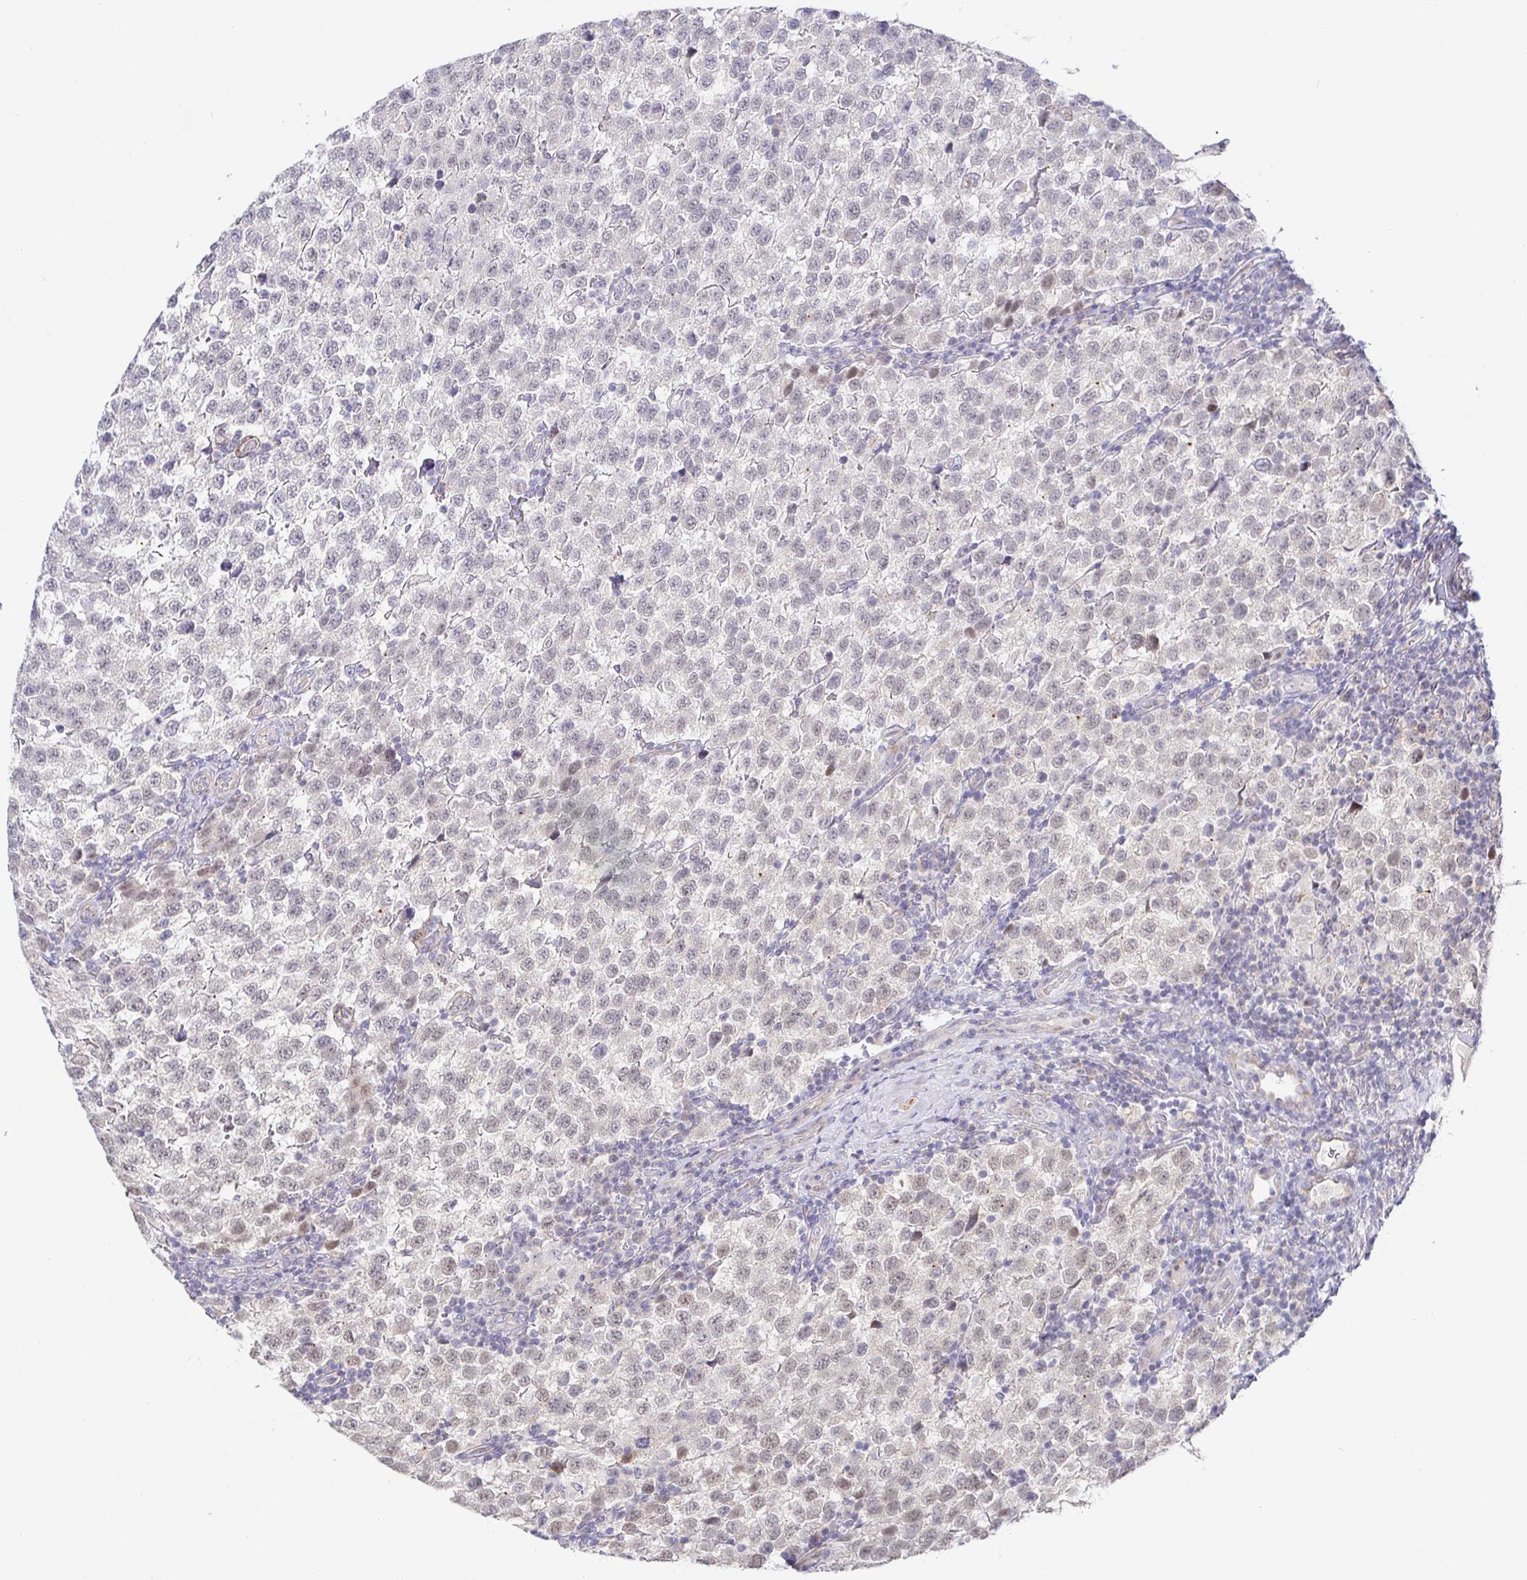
{"staining": {"intensity": "weak", "quantity": "<25%", "location": "nuclear"}, "tissue": "testis cancer", "cell_type": "Tumor cells", "image_type": "cancer", "snomed": [{"axis": "morphology", "description": "Seminoma, NOS"}, {"axis": "topography", "description": "Testis"}], "caption": "This micrograph is of seminoma (testis) stained with IHC to label a protein in brown with the nuclei are counter-stained blue. There is no positivity in tumor cells. (Stains: DAB (3,3'-diaminobenzidine) immunohistochemistry (IHC) with hematoxylin counter stain, Microscopy: brightfield microscopy at high magnification).", "gene": "CIT", "patient": {"sex": "male", "age": 34}}